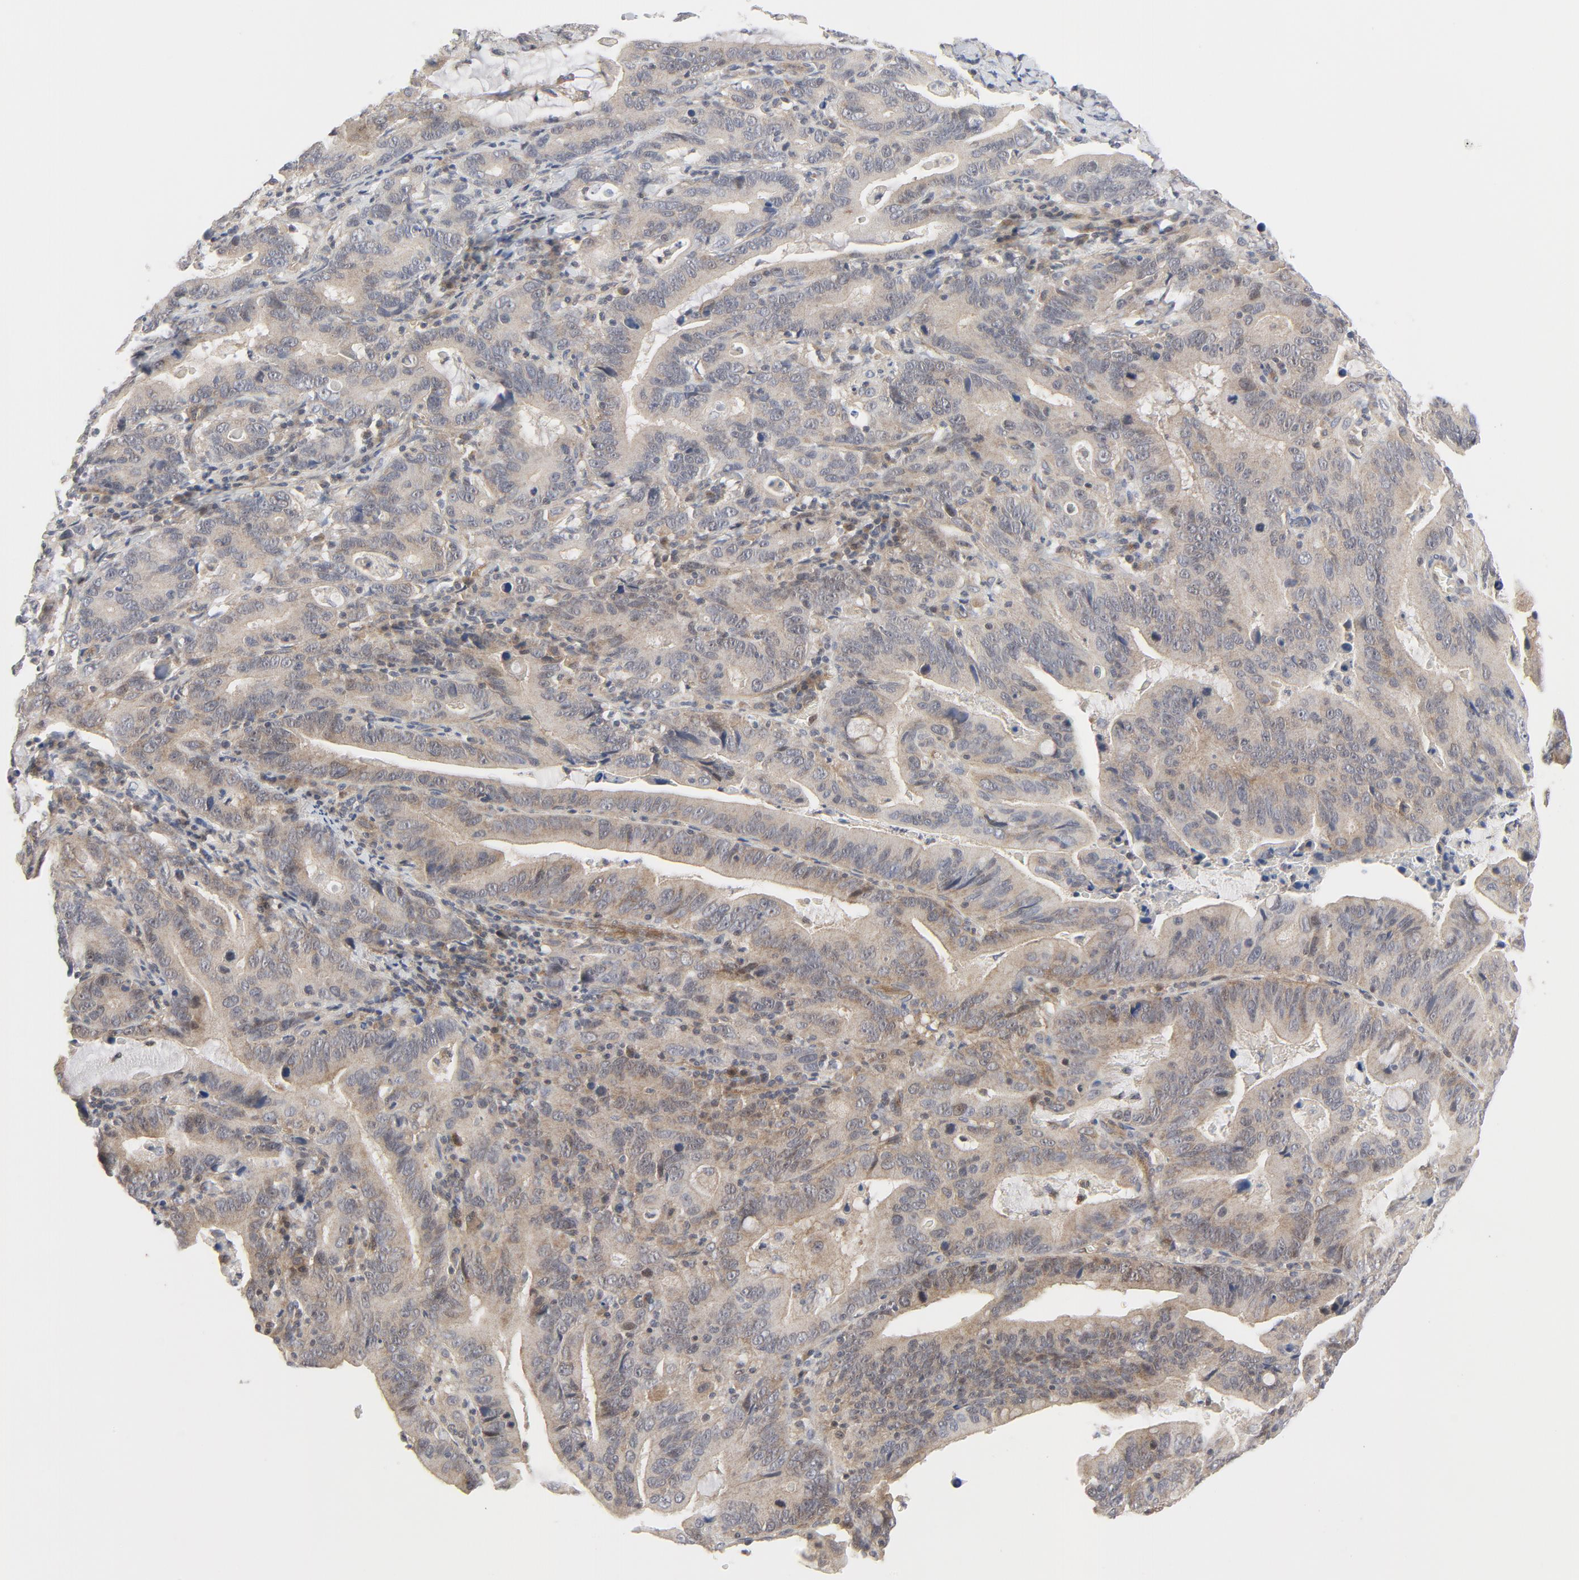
{"staining": {"intensity": "weak", "quantity": ">75%", "location": "cytoplasmic/membranous"}, "tissue": "stomach cancer", "cell_type": "Tumor cells", "image_type": "cancer", "snomed": [{"axis": "morphology", "description": "Adenocarcinoma, NOS"}, {"axis": "topography", "description": "Stomach, upper"}], "caption": "Human stomach cancer stained with a protein marker reveals weak staining in tumor cells.", "gene": "MAP2K7", "patient": {"sex": "male", "age": 63}}